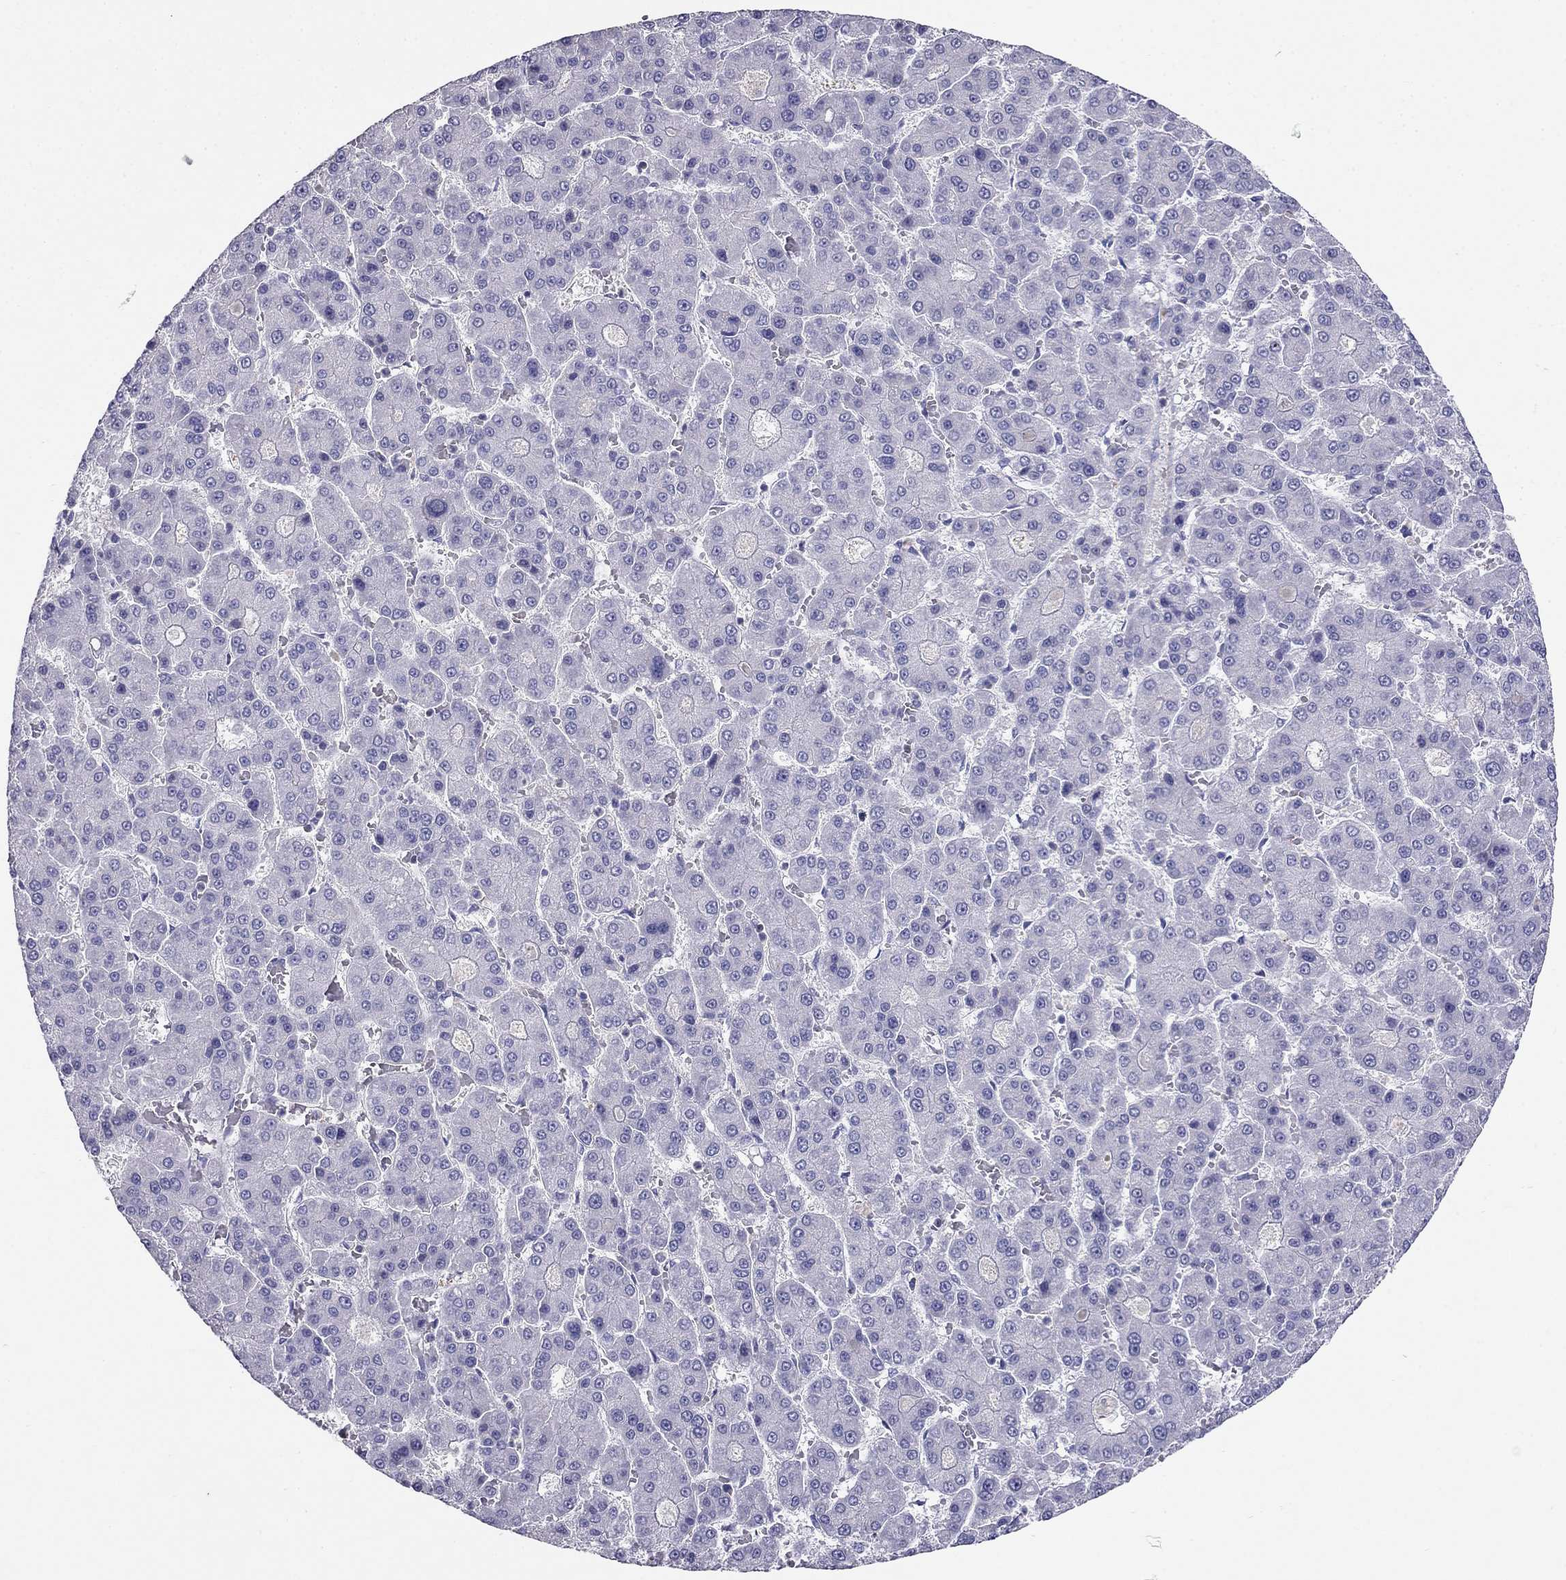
{"staining": {"intensity": "negative", "quantity": "none", "location": "none"}, "tissue": "liver cancer", "cell_type": "Tumor cells", "image_type": "cancer", "snomed": [{"axis": "morphology", "description": "Carcinoma, Hepatocellular, NOS"}, {"axis": "topography", "description": "Liver"}], "caption": "A photomicrograph of hepatocellular carcinoma (liver) stained for a protein displays no brown staining in tumor cells.", "gene": "LY6H", "patient": {"sex": "male", "age": 70}}